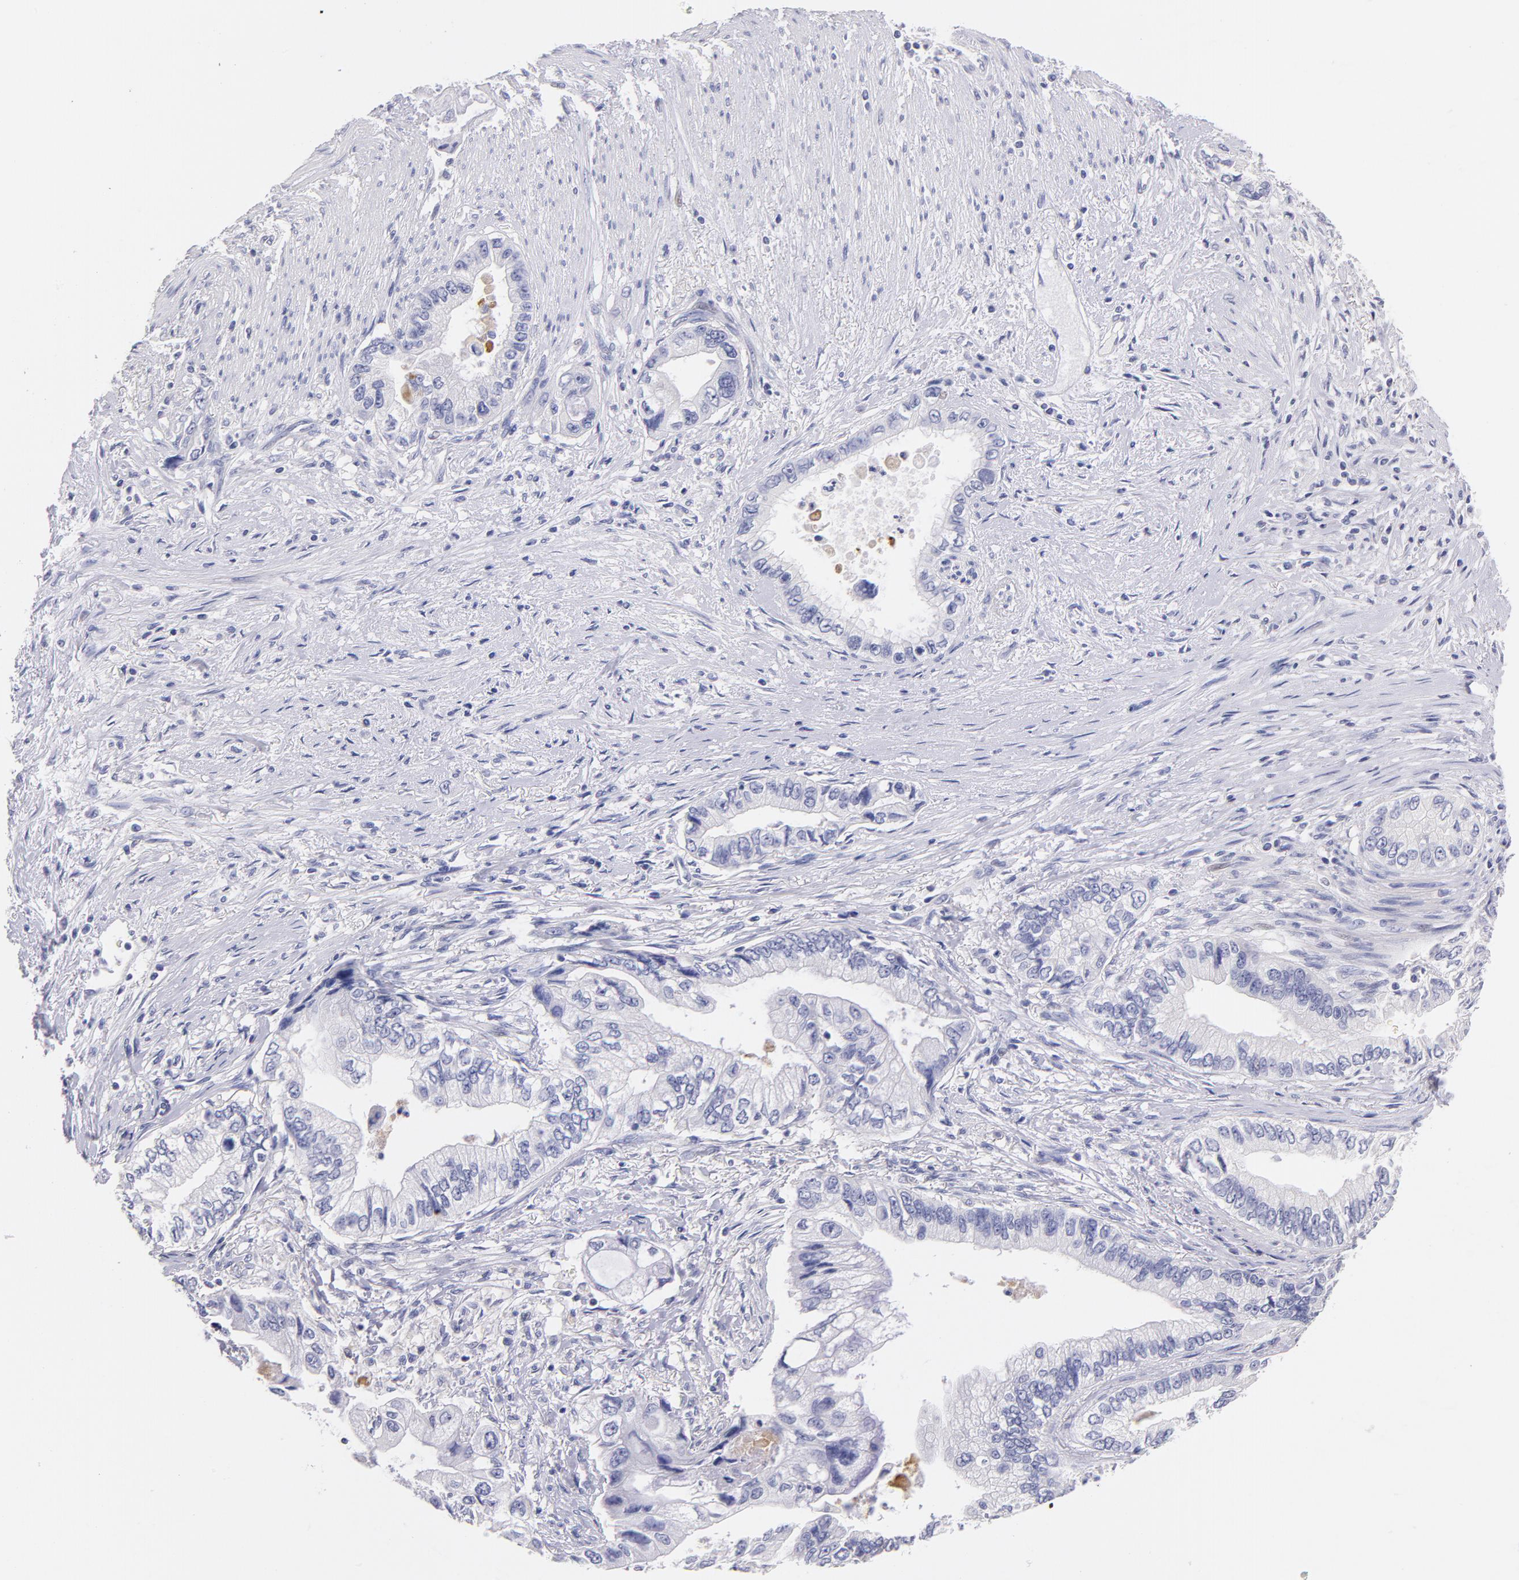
{"staining": {"intensity": "negative", "quantity": "none", "location": "none"}, "tissue": "pancreatic cancer", "cell_type": "Tumor cells", "image_type": "cancer", "snomed": [{"axis": "morphology", "description": "Adenocarcinoma, NOS"}, {"axis": "topography", "description": "Pancreas"}, {"axis": "topography", "description": "Stomach, upper"}], "caption": "An immunohistochemistry image of pancreatic cancer (adenocarcinoma) is shown. There is no staining in tumor cells of pancreatic cancer (adenocarcinoma).", "gene": "CD44", "patient": {"sex": "male", "age": 77}}